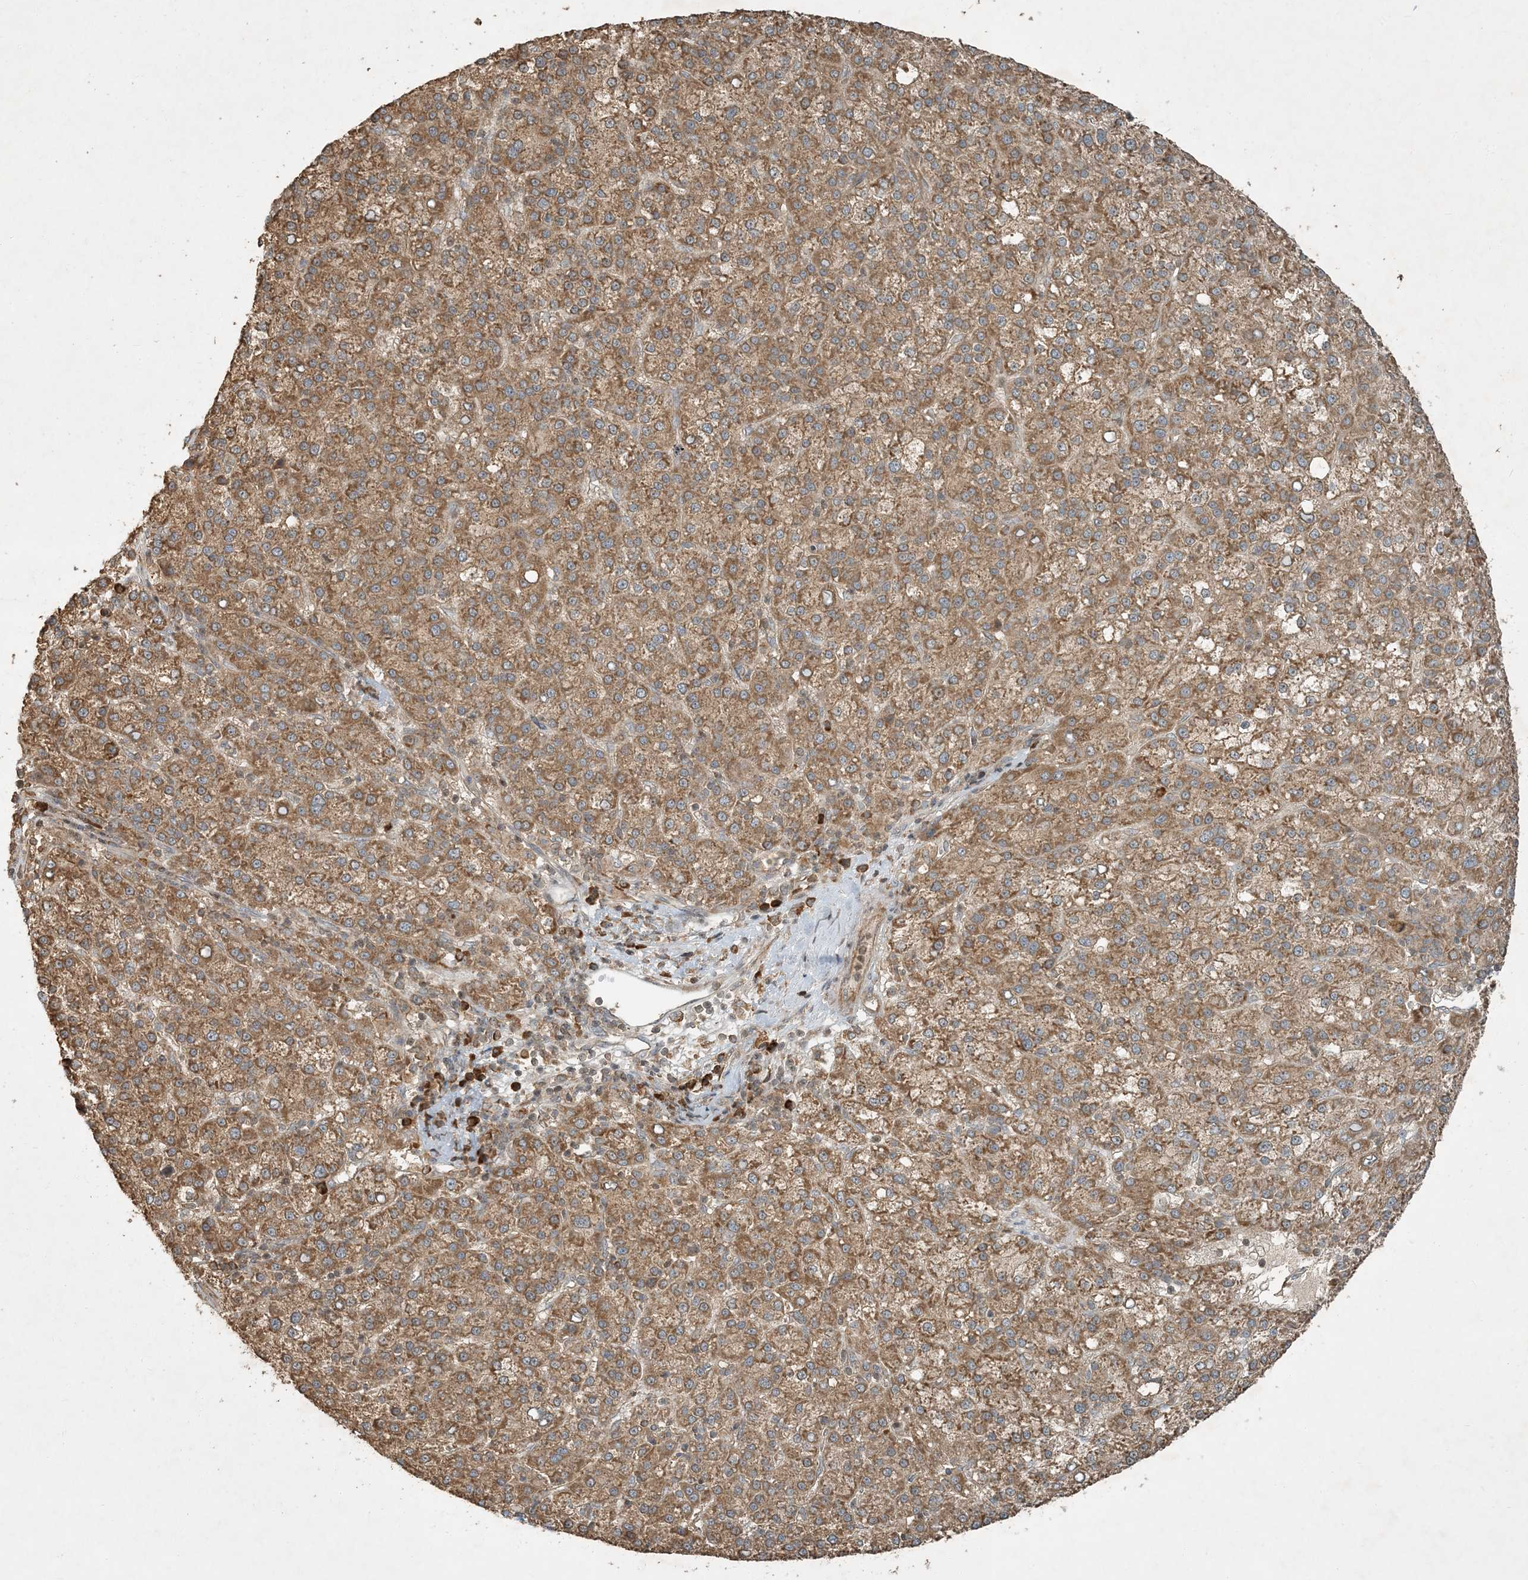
{"staining": {"intensity": "moderate", "quantity": ">75%", "location": "cytoplasmic/membranous"}, "tissue": "liver cancer", "cell_type": "Tumor cells", "image_type": "cancer", "snomed": [{"axis": "morphology", "description": "Carcinoma, Hepatocellular, NOS"}, {"axis": "topography", "description": "Liver"}], "caption": "Immunohistochemistry image of neoplastic tissue: liver hepatocellular carcinoma stained using immunohistochemistry demonstrates medium levels of moderate protein expression localized specifically in the cytoplasmic/membranous of tumor cells, appearing as a cytoplasmic/membranous brown color.", "gene": "COMMD8", "patient": {"sex": "female", "age": 58}}